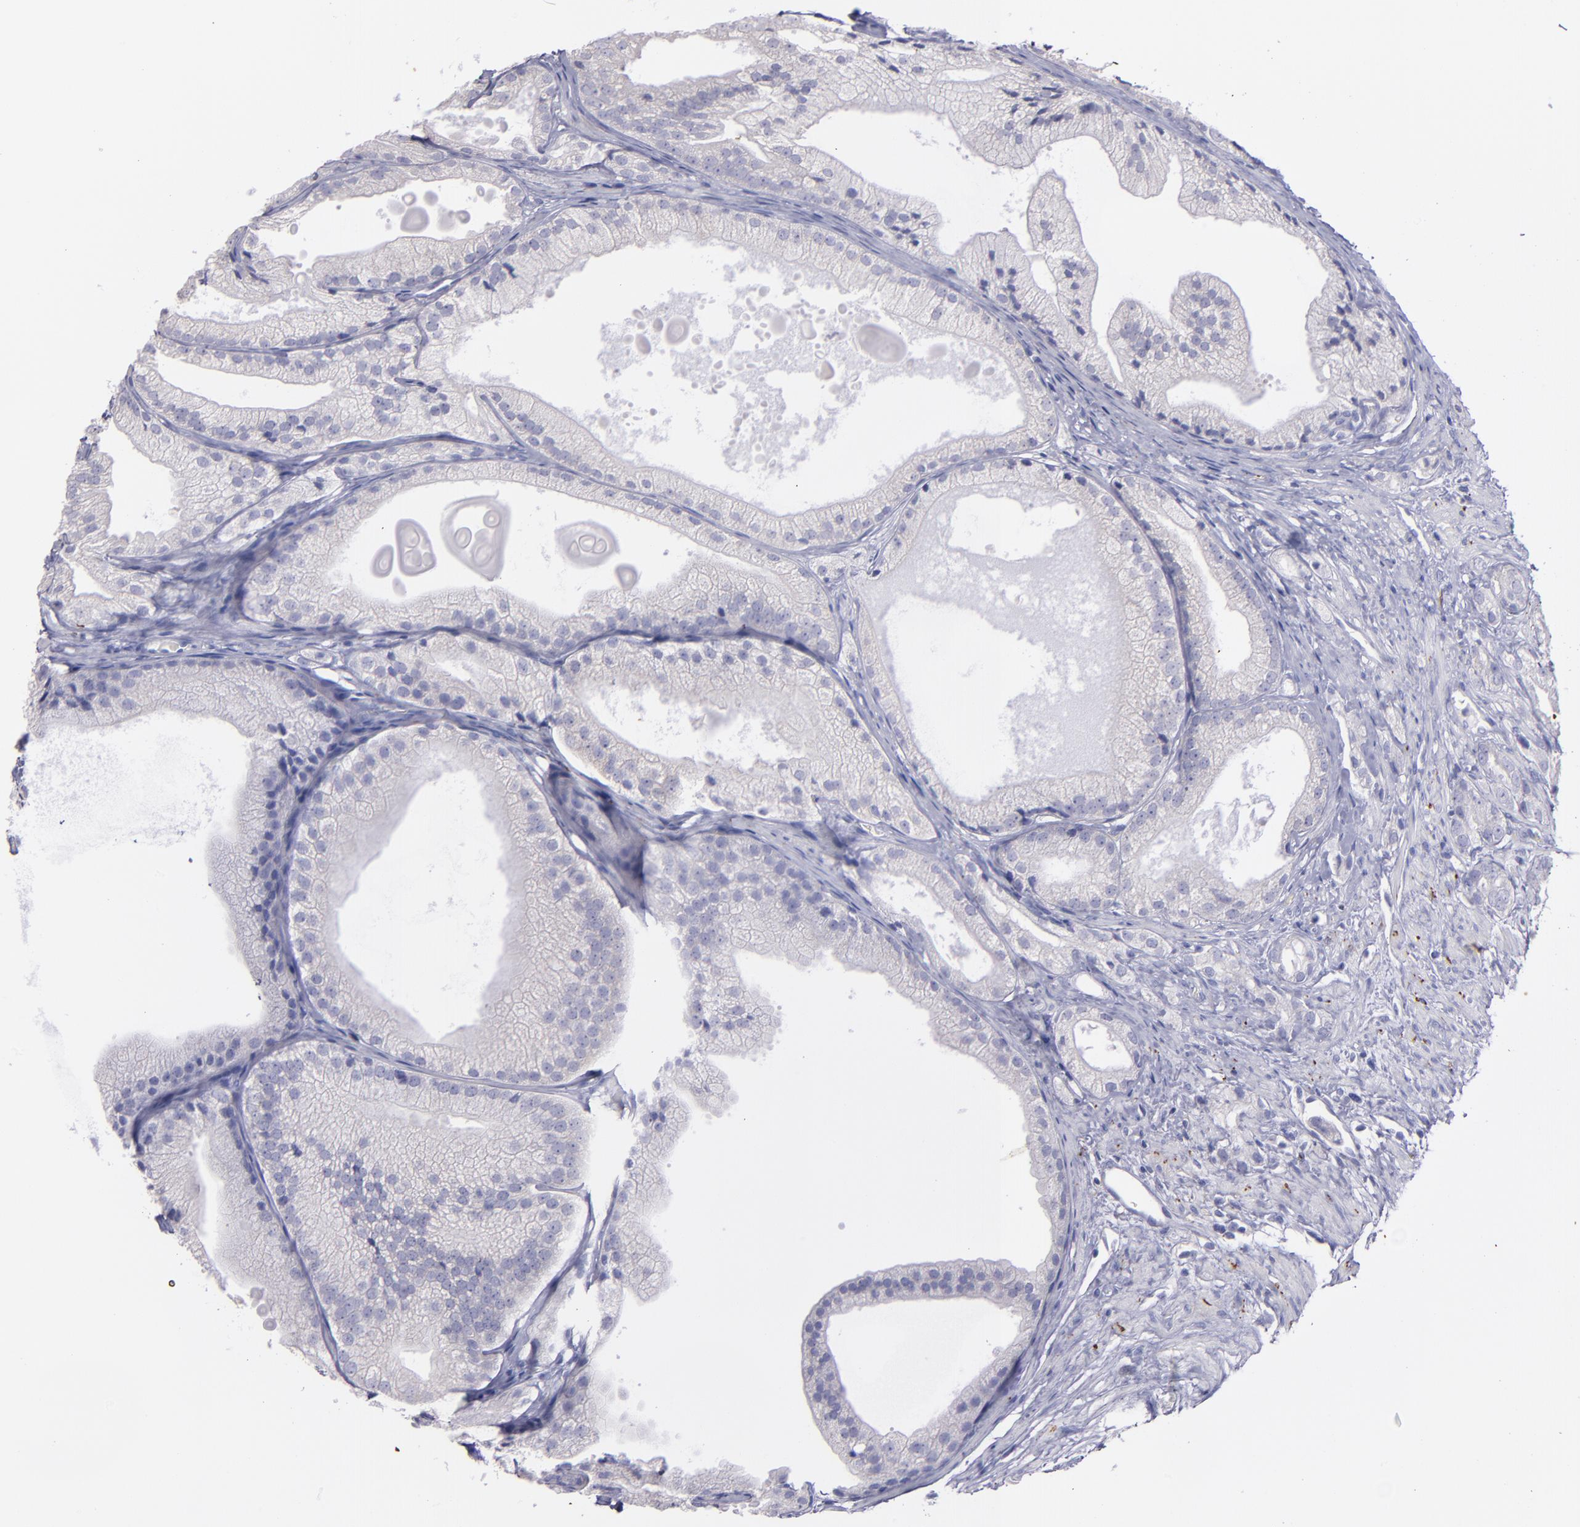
{"staining": {"intensity": "negative", "quantity": "none", "location": "none"}, "tissue": "prostate cancer", "cell_type": "Tumor cells", "image_type": "cancer", "snomed": [{"axis": "morphology", "description": "Adenocarcinoma, Low grade"}, {"axis": "topography", "description": "Prostate"}], "caption": "Immunohistochemical staining of prostate cancer reveals no significant staining in tumor cells. Brightfield microscopy of immunohistochemistry (IHC) stained with DAB (brown) and hematoxylin (blue), captured at high magnification.", "gene": "SNAP25", "patient": {"sex": "male", "age": 69}}